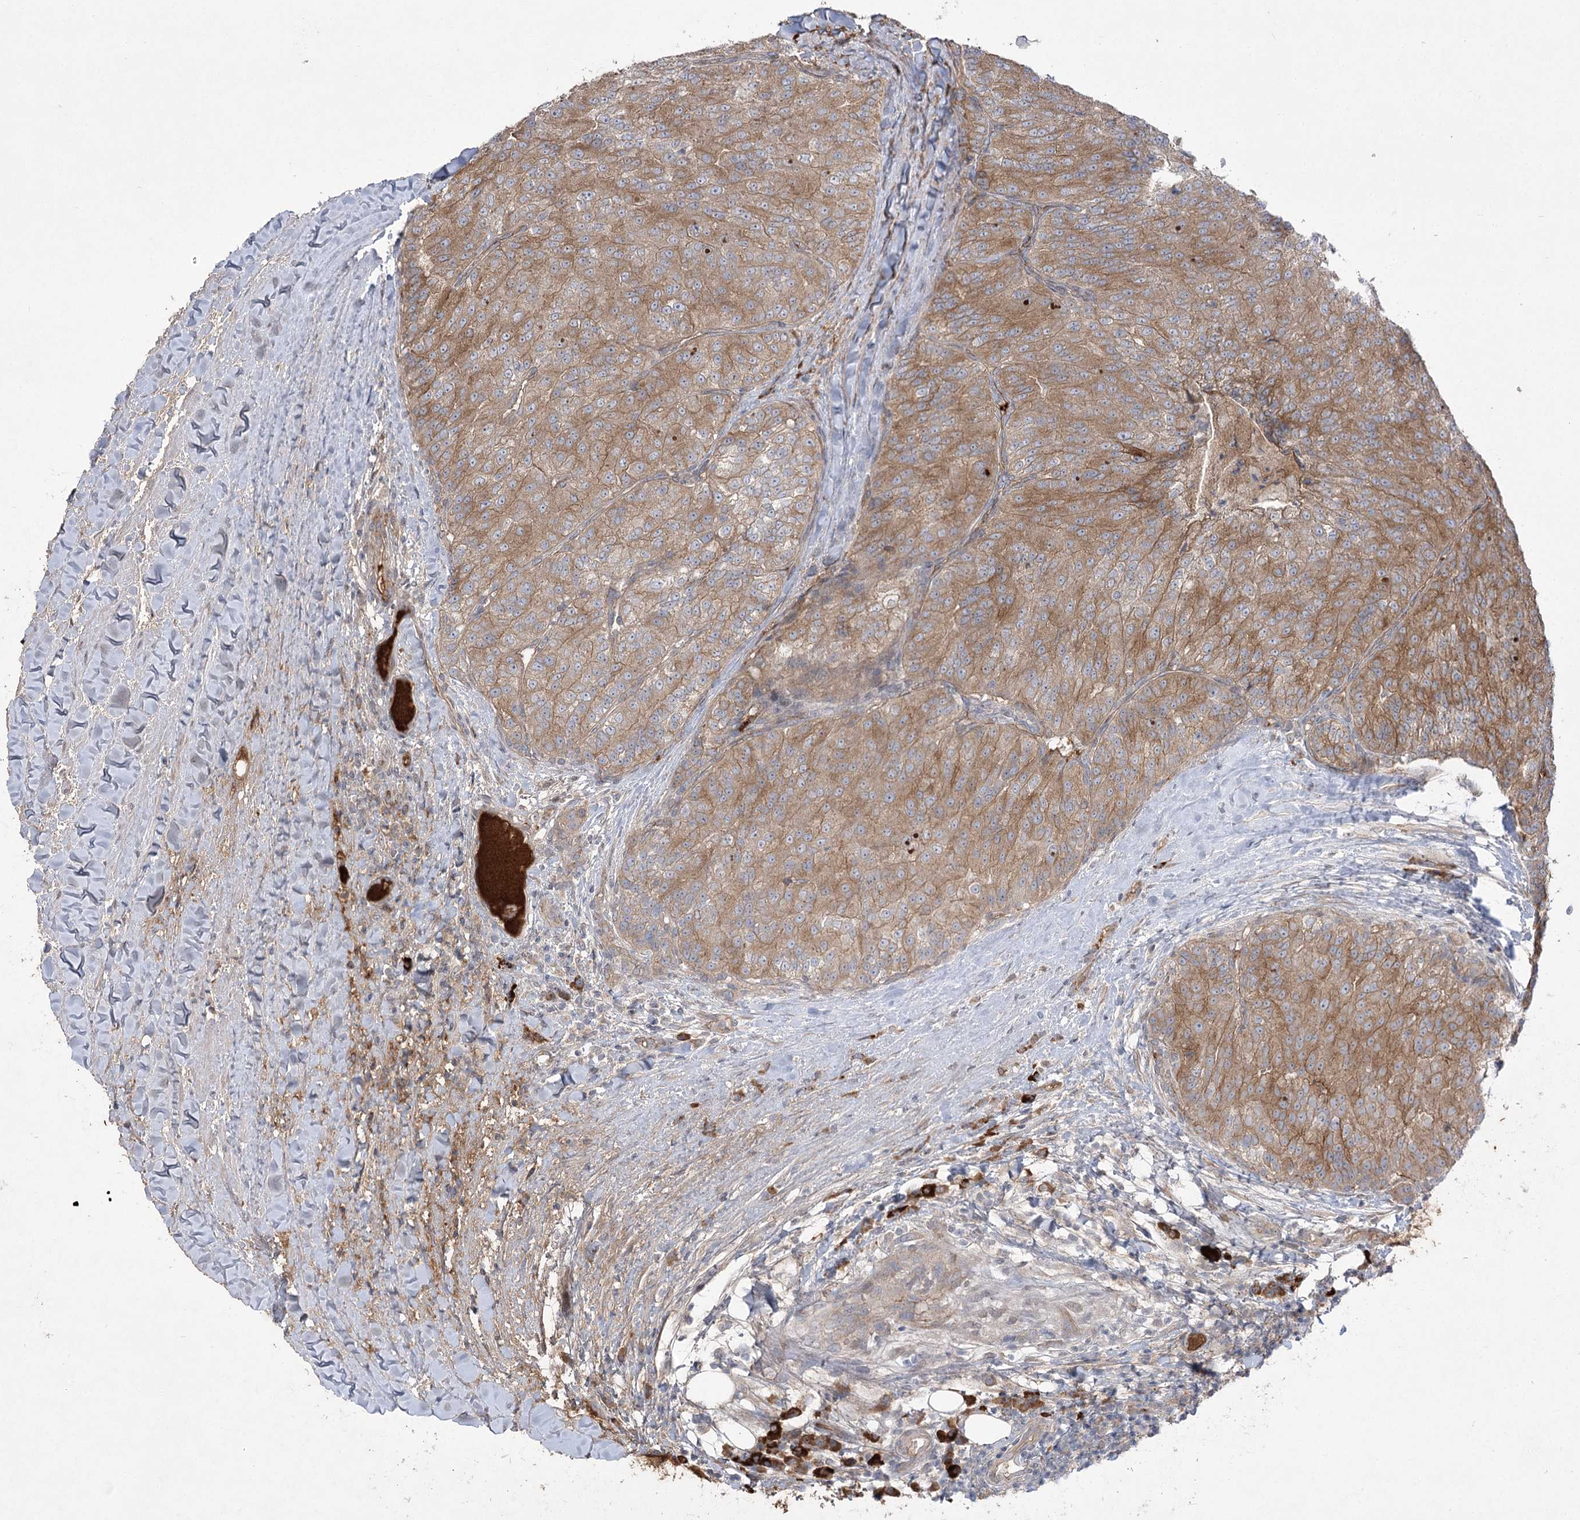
{"staining": {"intensity": "moderate", "quantity": ">75%", "location": "cytoplasmic/membranous"}, "tissue": "renal cancer", "cell_type": "Tumor cells", "image_type": "cancer", "snomed": [{"axis": "morphology", "description": "Adenocarcinoma, NOS"}, {"axis": "topography", "description": "Kidney"}], "caption": "Protein positivity by immunohistochemistry shows moderate cytoplasmic/membranous staining in approximately >75% of tumor cells in adenocarcinoma (renal).", "gene": "PLEKHA5", "patient": {"sex": "female", "age": 63}}